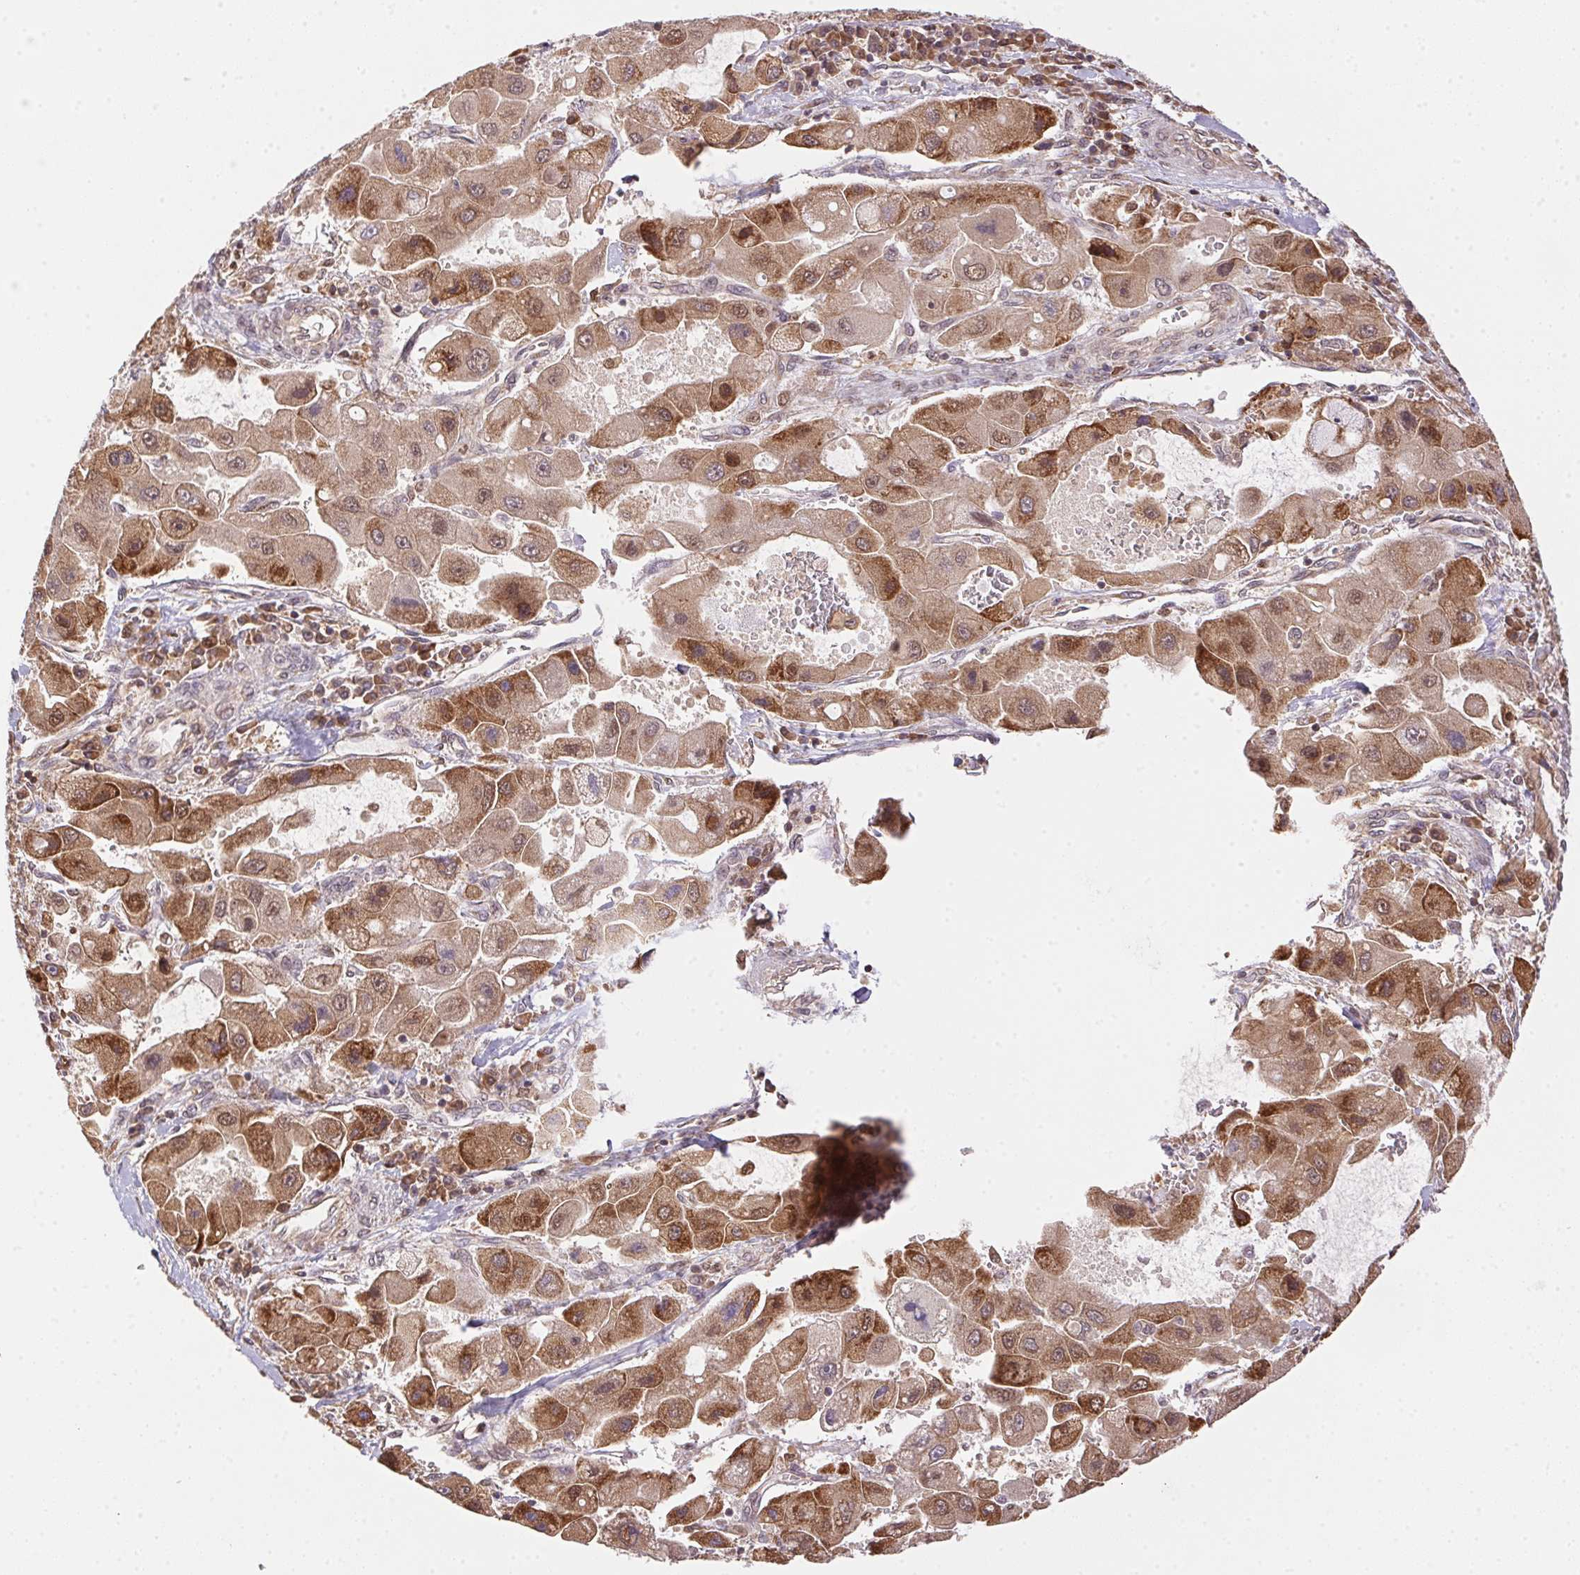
{"staining": {"intensity": "moderate", "quantity": "25%-75%", "location": "nuclear"}, "tissue": "liver cancer", "cell_type": "Tumor cells", "image_type": "cancer", "snomed": [{"axis": "morphology", "description": "Carcinoma, Hepatocellular, NOS"}, {"axis": "topography", "description": "Liver"}], "caption": "Moderate nuclear expression for a protein is identified in approximately 25%-75% of tumor cells of liver cancer using IHC.", "gene": "MEX3D", "patient": {"sex": "male", "age": 24}}